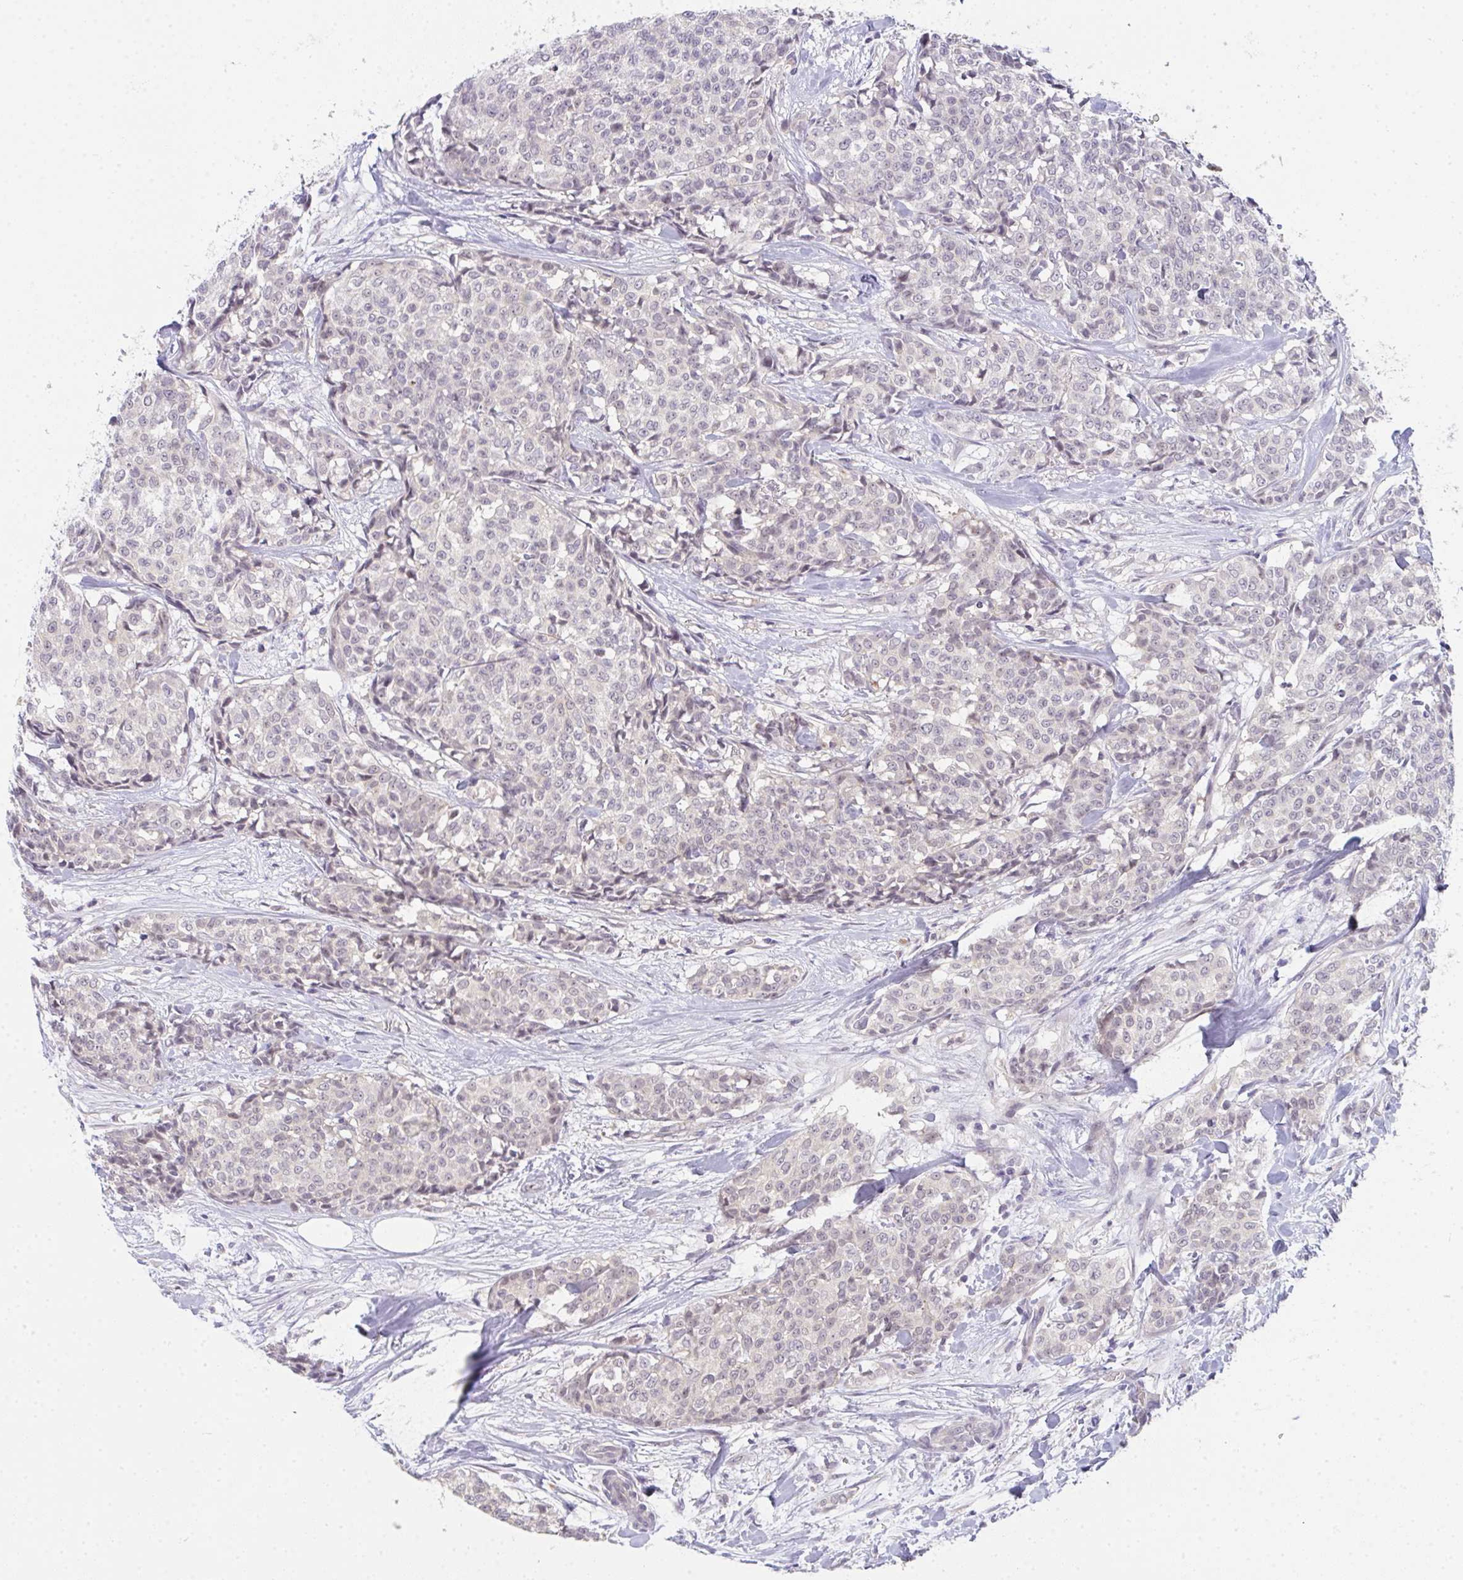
{"staining": {"intensity": "weak", "quantity": "<25%", "location": "nuclear"}, "tissue": "breast cancer", "cell_type": "Tumor cells", "image_type": "cancer", "snomed": [{"axis": "morphology", "description": "Duct carcinoma"}, {"axis": "topography", "description": "Breast"}], "caption": "Breast intraductal carcinoma was stained to show a protein in brown. There is no significant staining in tumor cells.", "gene": "RIOK1", "patient": {"sex": "female", "age": 91}}